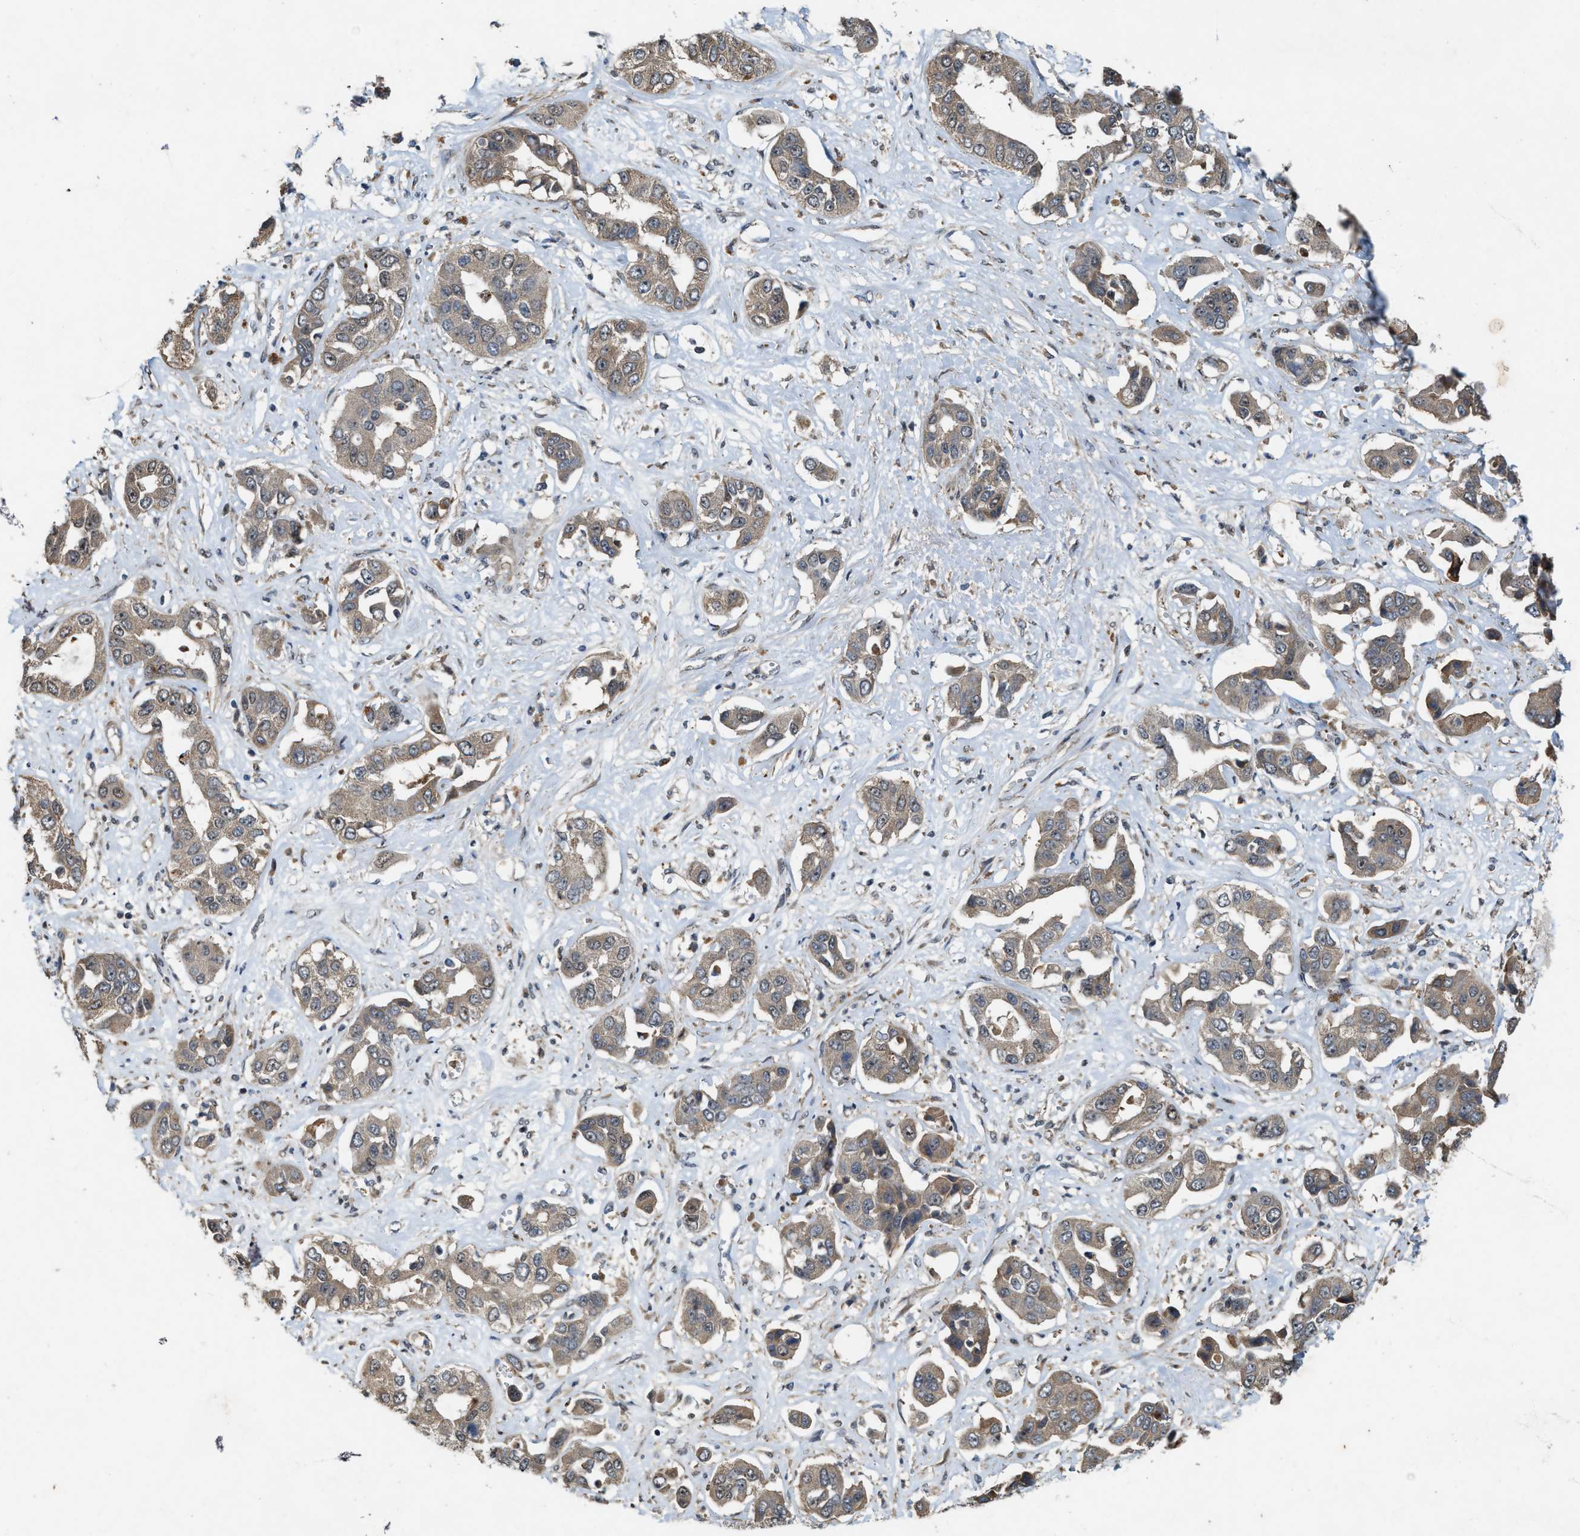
{"staining": {"intensity": "weak", "quantity": ">75%", "location": "cytoplasmic/membranous"}, "tissue": "liver cancer", "cell_type": "Tumor cells", "image_type": "cancer", "snomed": [{"axis": "morphology", "description": "Cholangiocarcinoma"}, {"axis": "topography", "description": "Liver"}], "caption": "An immunohistochemistry micrograph of neoplastic tissue is shown. Protein staining in brown highlights weak cytoplasmic/membranous positivity in liver cholangiocarcinoma within tumor cells. The protein of interest is shown in brown color, while the nuclei are stained blue.", "gene": "PDP2", "patient": {"sex": "female", "age": 52}}